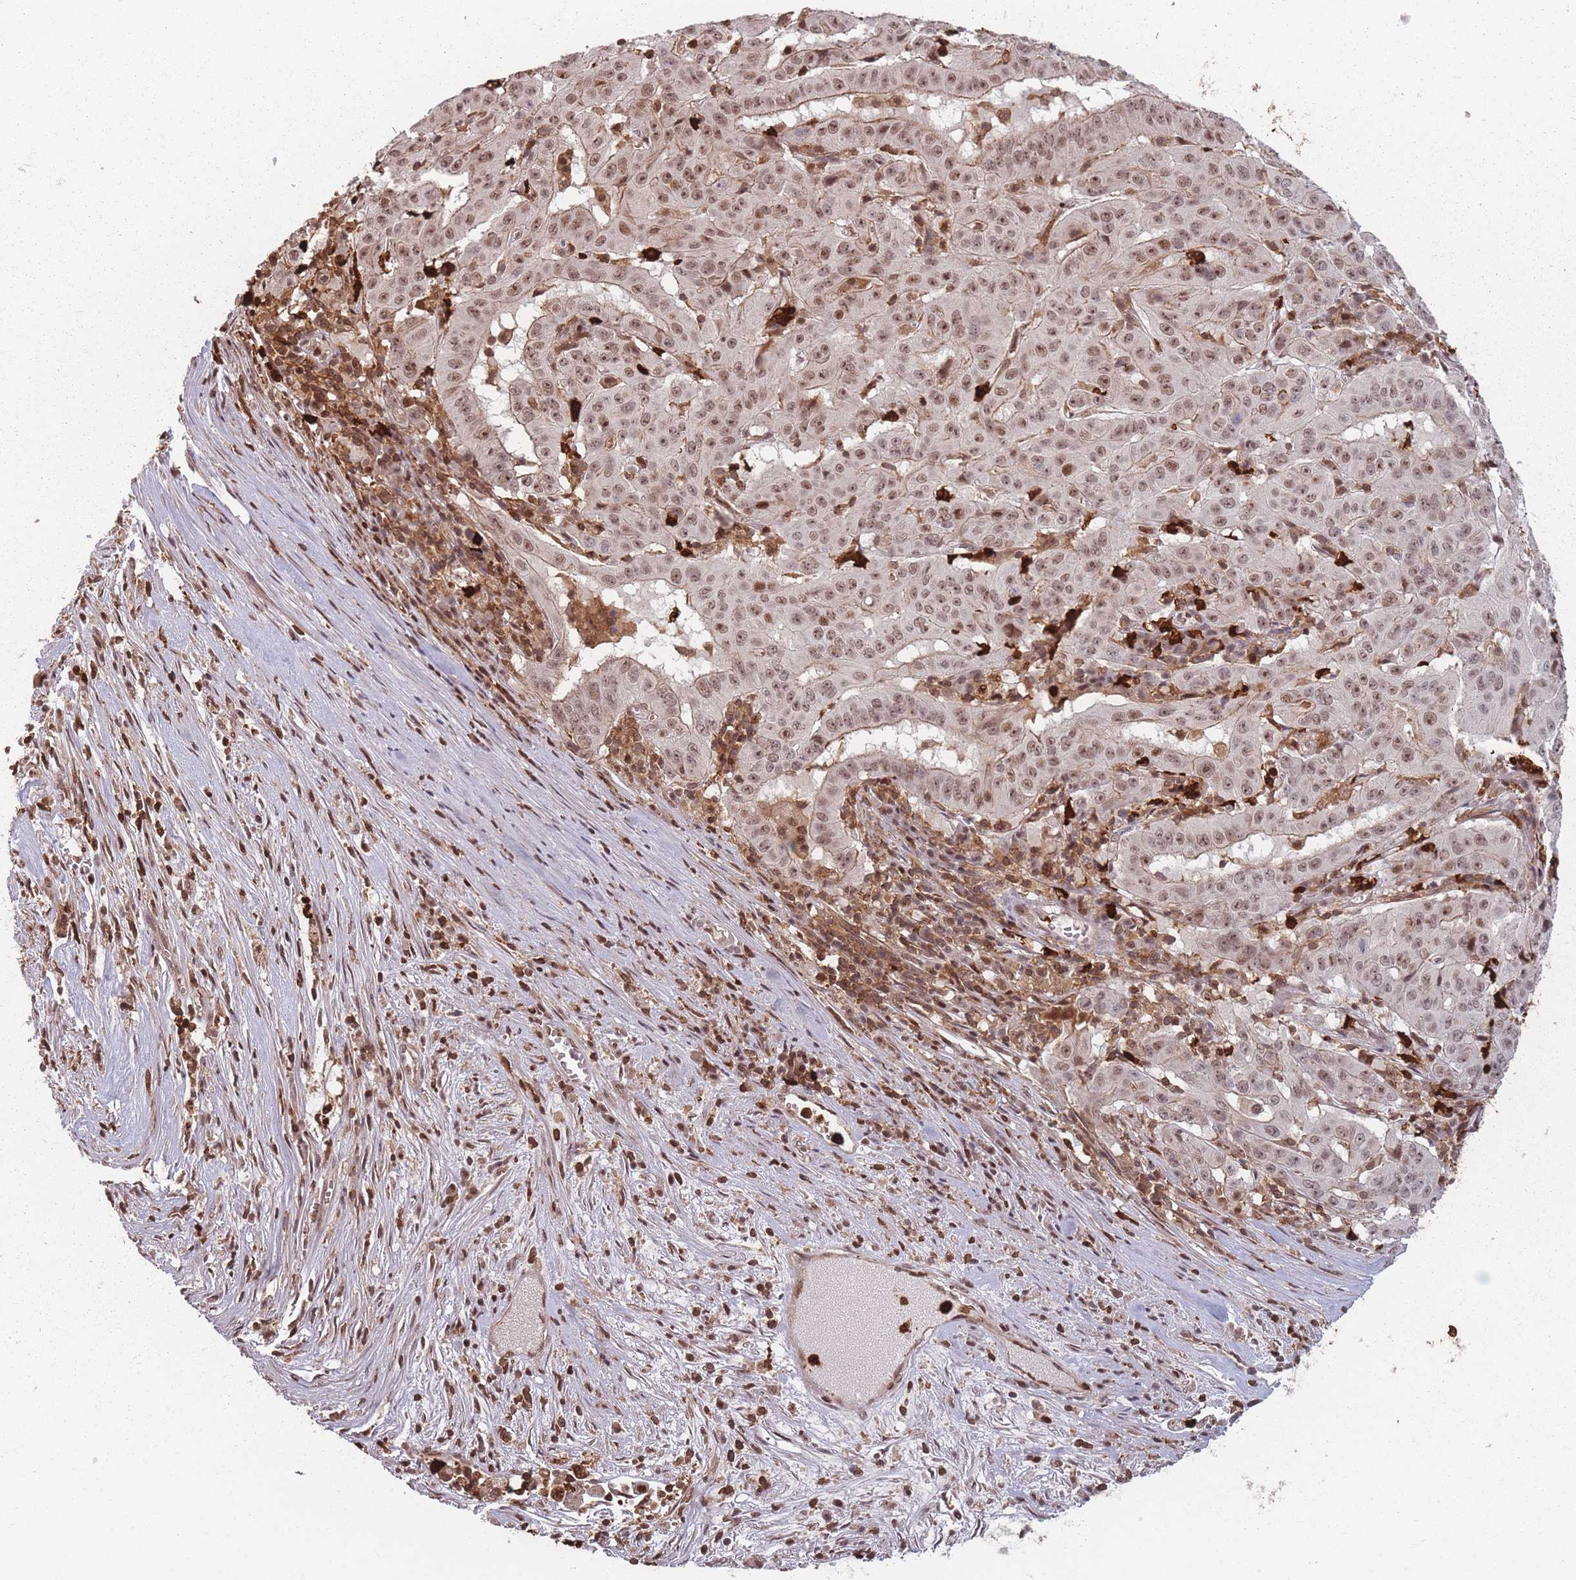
{"staining": {"intensity": "moderate", "quantity": ">75%", "location": "cytoplasmic/membranous,nuclear"}, "tissue": "pancreatic cancer", "cell_type": "Tumor cells", "image_type": "cancer", "snomed": [{"axis": "morphology", "description": "Adenocarcinoma, NOS"}, {"axis": "topography", "description": "Pancreas"}], "caption": "Approximately >75% of tumor cells in human pancreatic cancer (adenocarcinoma) exhibit moderate cytoplasmic/membranous and nuclear protein expression as visualized by brown immunohistochemical staining.", "gene": "WDR55", "patient": {"sex": "male", "age": 63}}